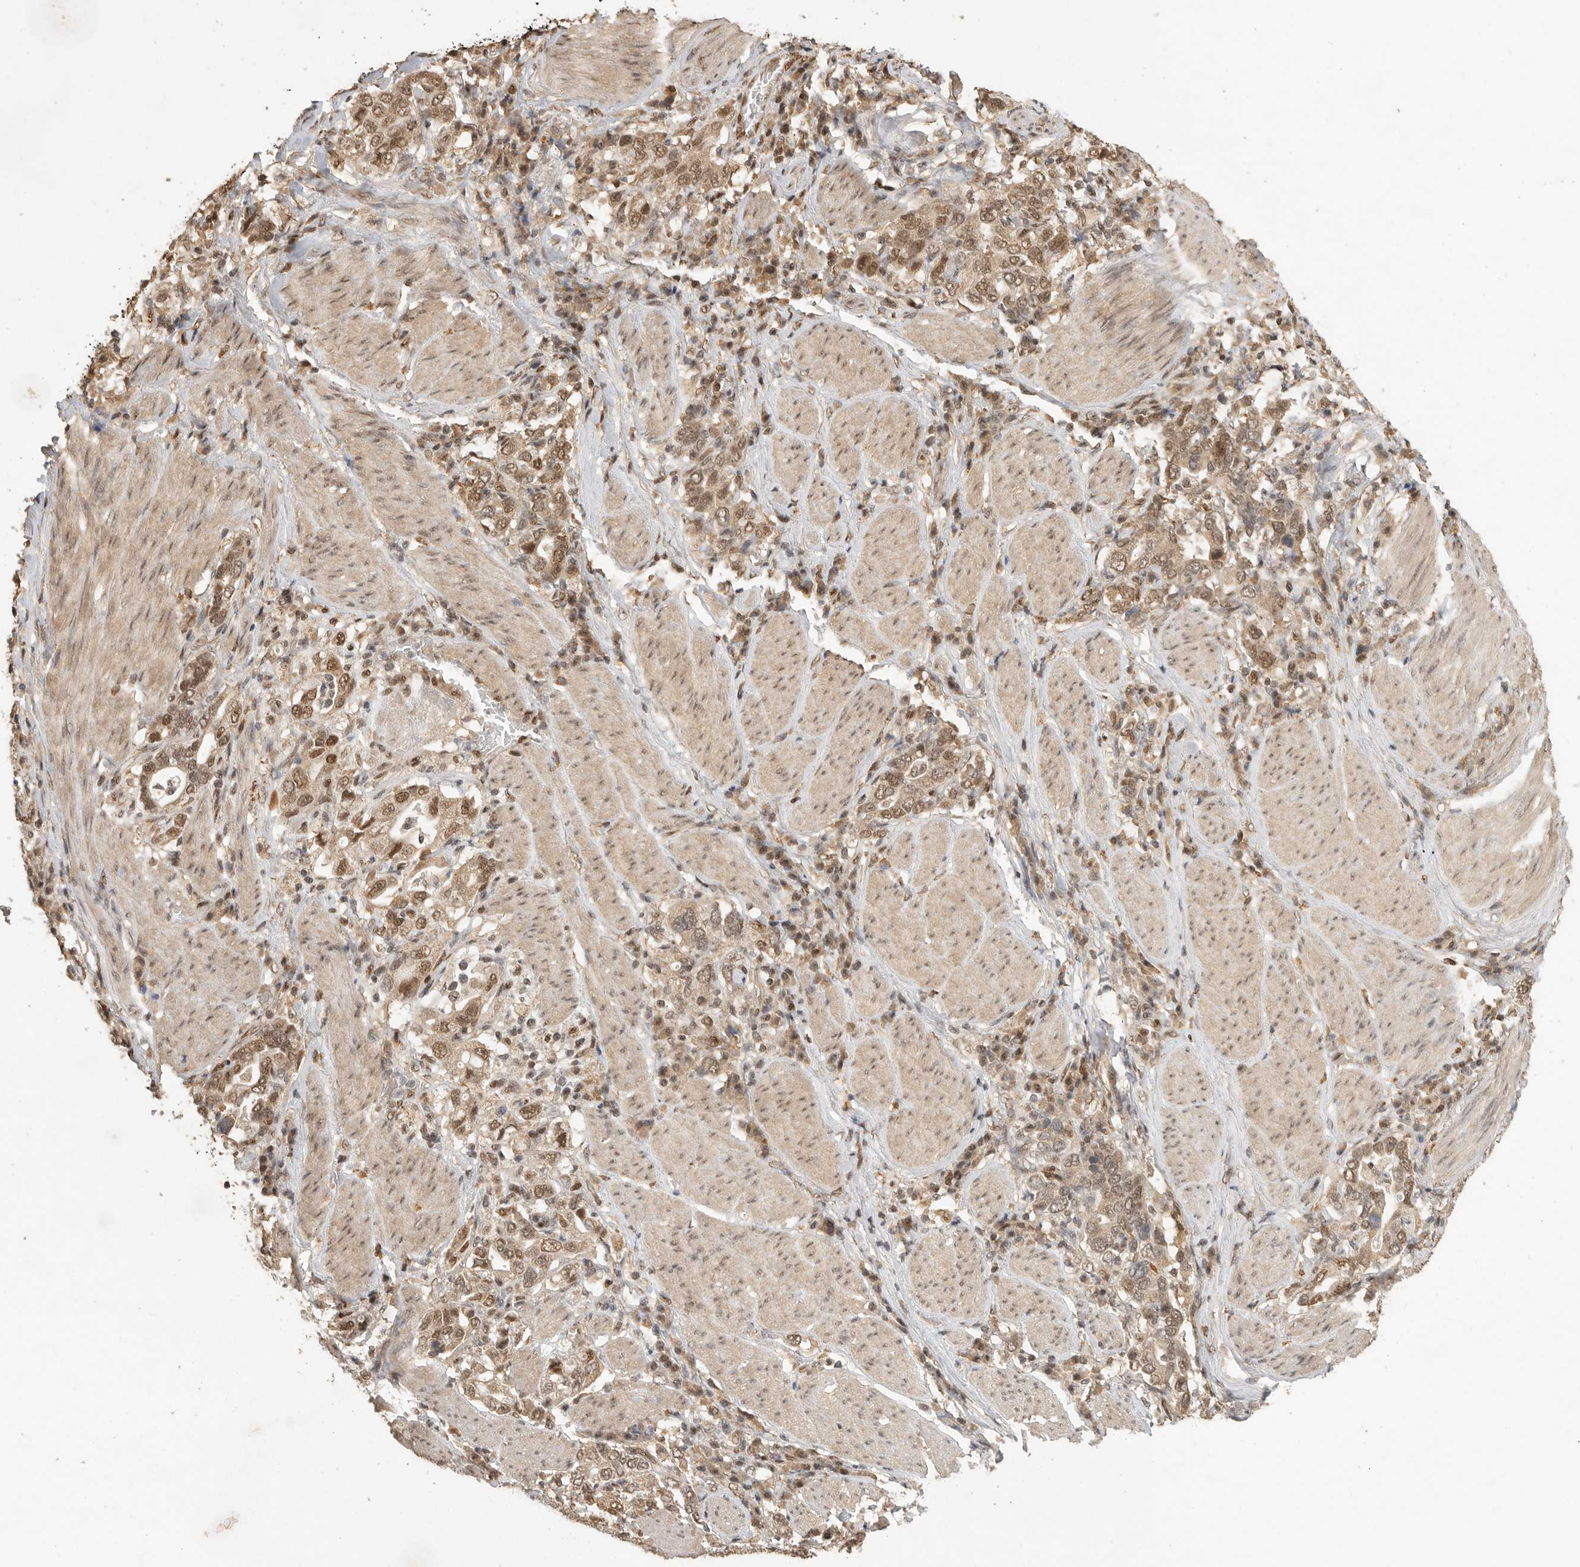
{"staining": {"intensity": "moderate", "quantity": ">75%", "location": "cytoplasmic/membranous,nuclear"}, "tissue": "stomach cancer", "cell_type": "Tumor cells", "image_type": "cancer", "snomed": [{"axis": "morphology", "description": "Adenocarcinoma, NOS"}, {"axis": "topography", "description": "Stomach, upper"}], "caption": "Stomach cancer (adenocarcinoma) stained for a protein displays moderate cytoplasmic/membranous and nuclear positivity in tumor cells.", "gene": "DFFA", "patient": {"sex": "male", "age": 62}}